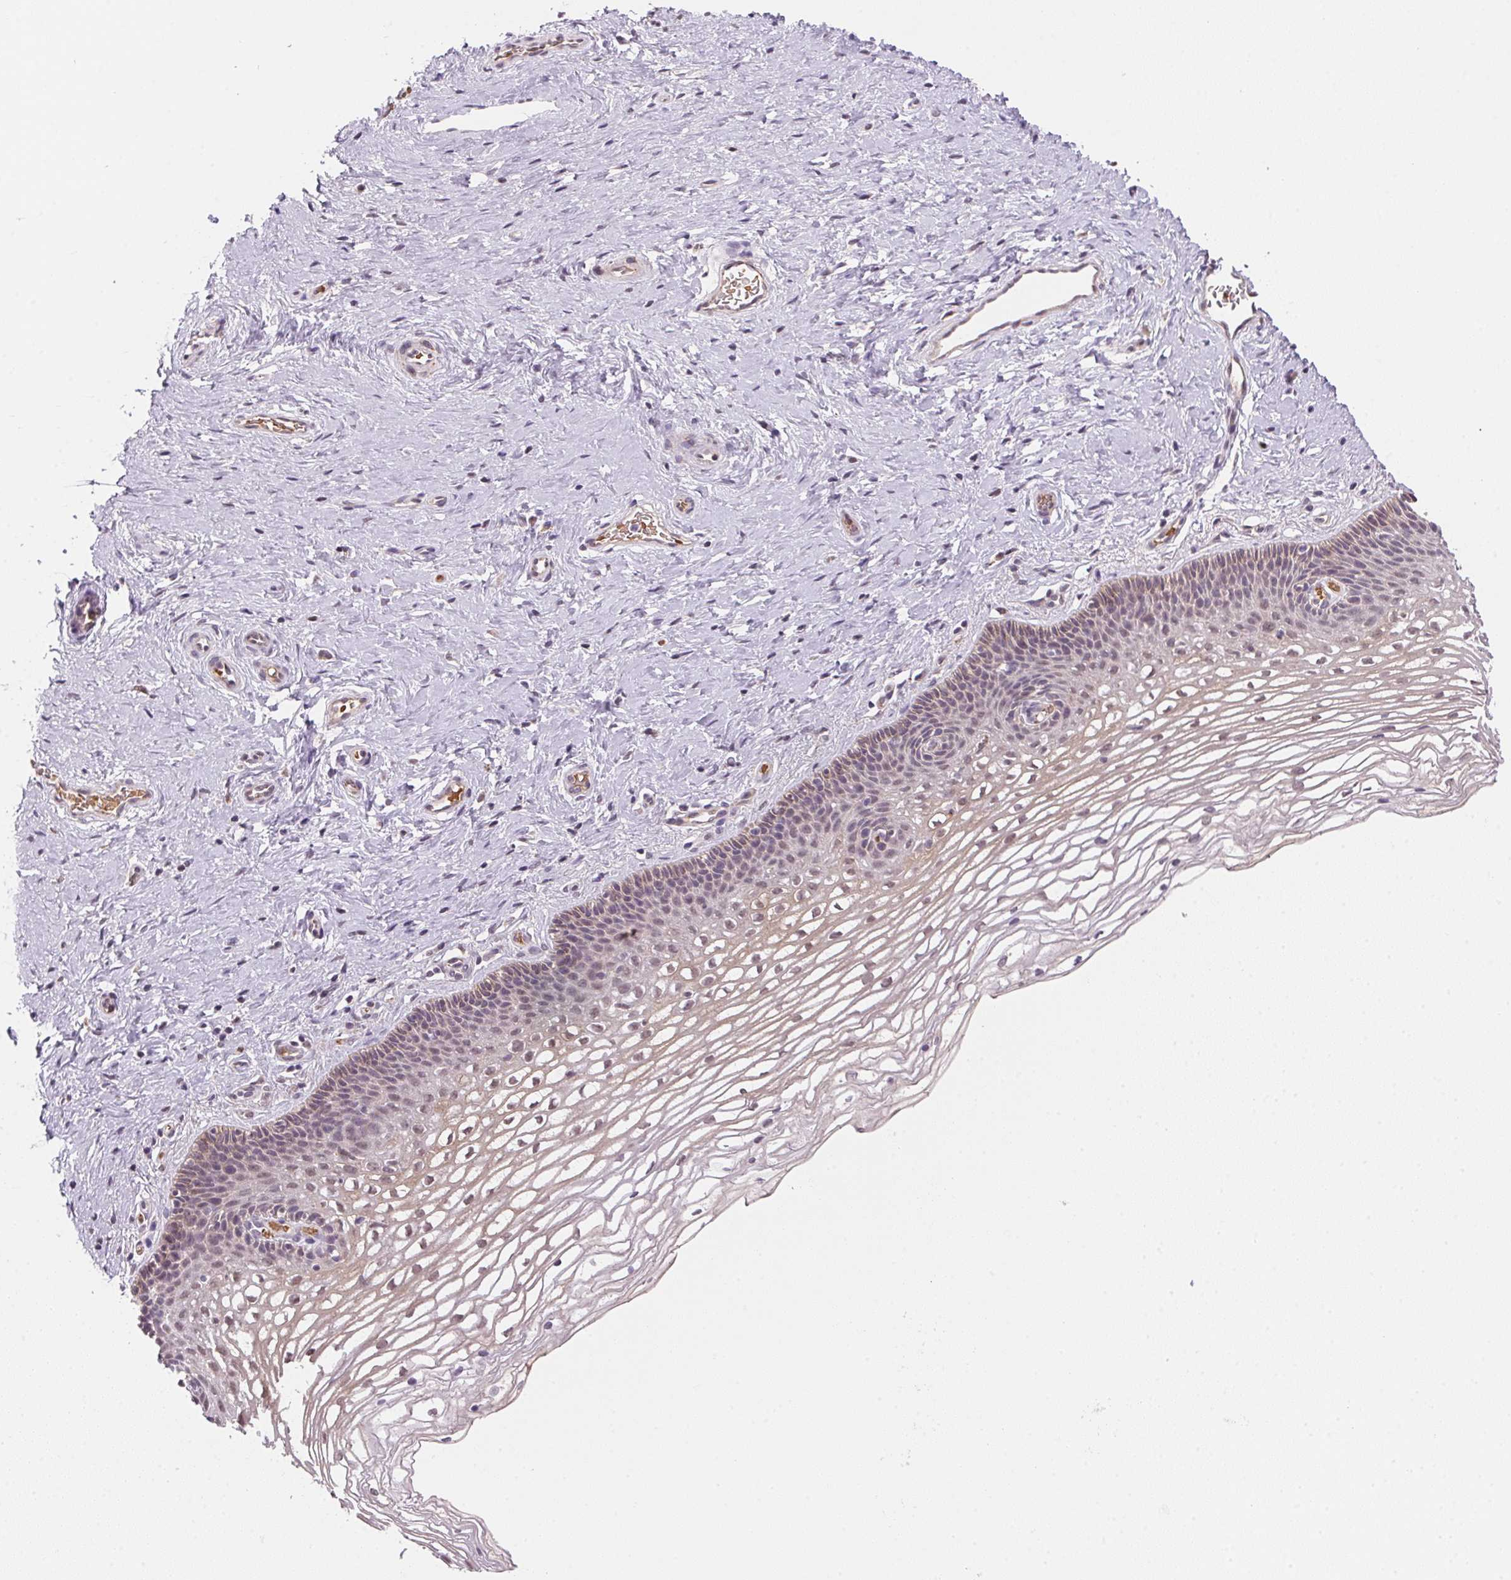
{"staining": {"intensity": "negative", "quantity": "none", "location": "none"}, "tissue": "cervix", "cell_type": "Glandular cells", "image_type": "normal", "snomed": [{"axis": "morphology", "description": "Normal tissue, NOS"}, {"axis": "topography", "description": "Cervix"}], "caption": "There is no significant expression in glandular cells of cervix. The staining was performed using DAB (3,3'-diaminobenzidine) to visualize the protein expression in brown, while the nuclei were stained in blue with hematoxylin (Magnification: 20x).", "gene": "METTL13", "patient": {"sex": "female", "age": 34}}